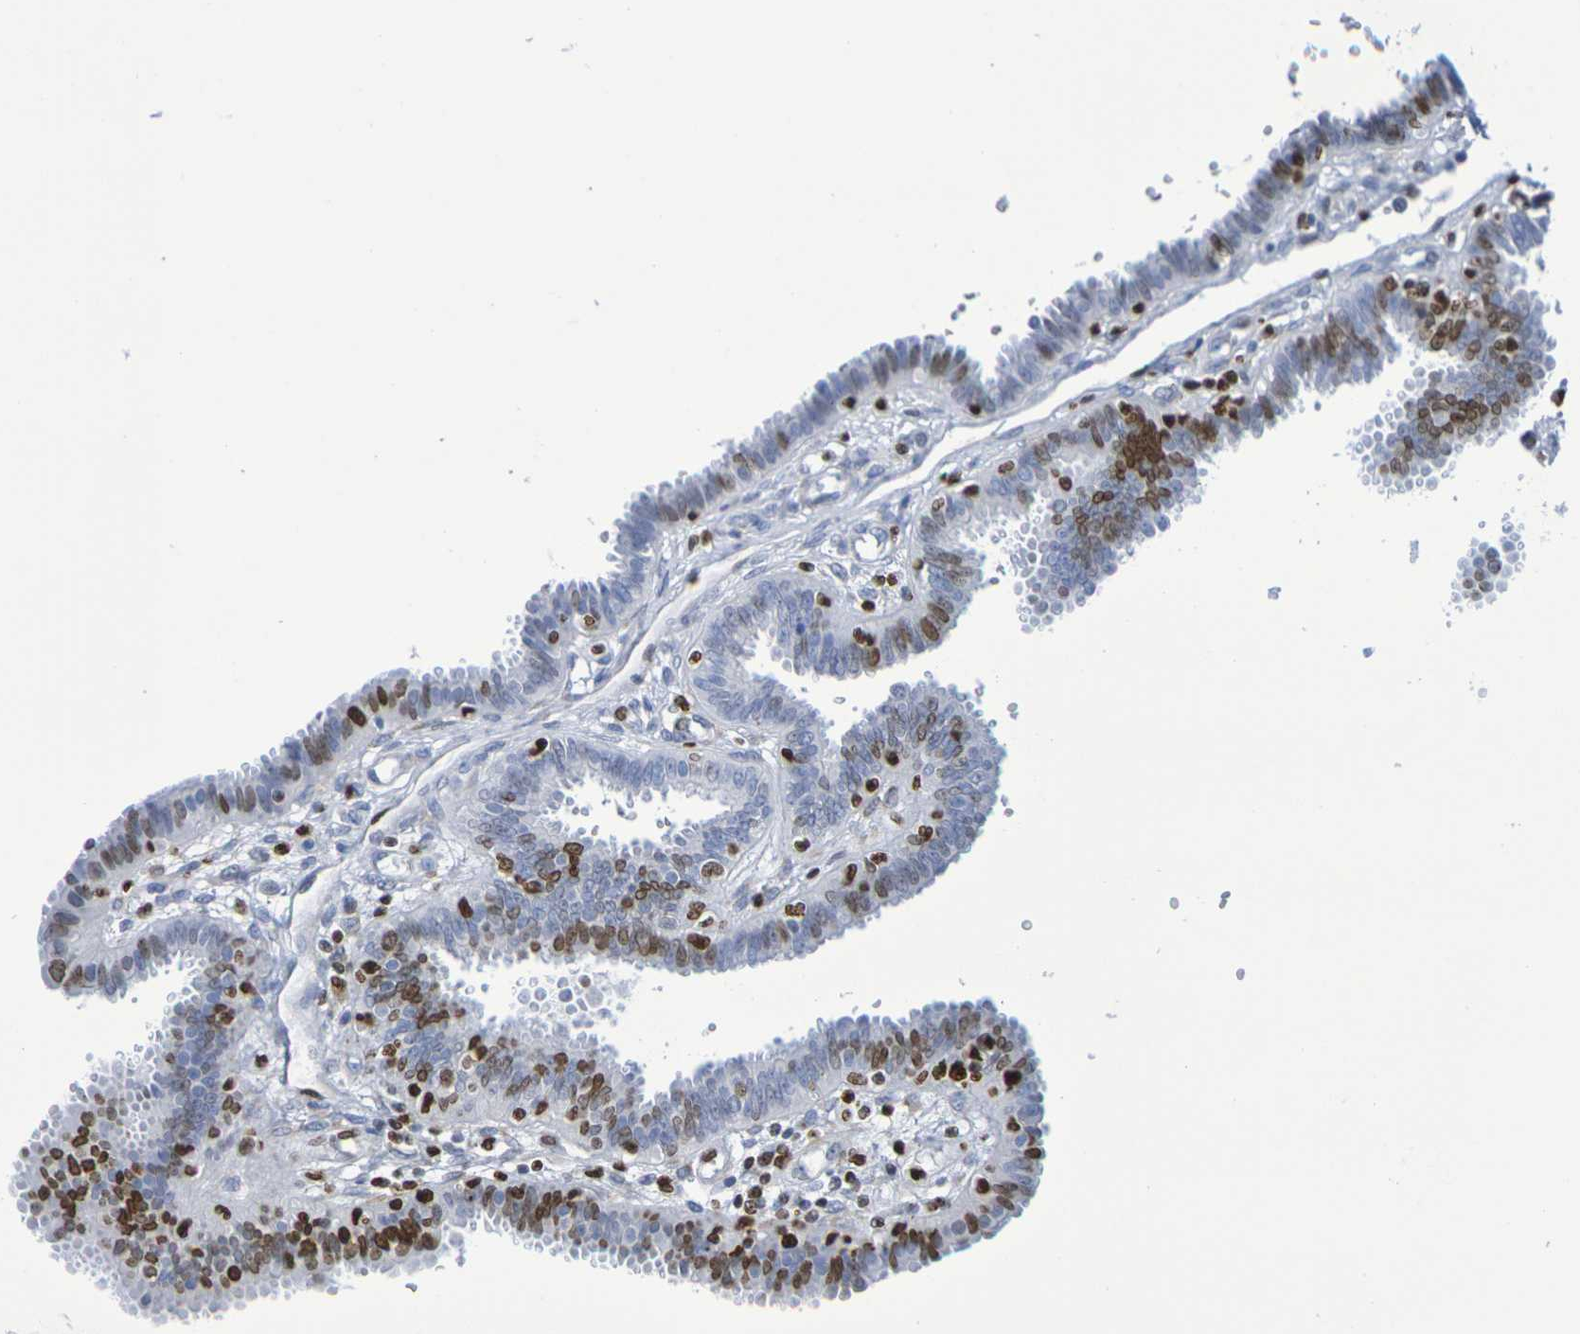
{"staining": {"intensity": "moderate", "quantity": "25%-75%", "location": "nuclear"}, "tissue": "fallopian tube", "cell_type": "Glandular cells", "image_type": "normal", "snomed": [{"axis": "morphology", "description": "Normal tissue, NOS"}, {"axis": "topography", "description": "Fallopian tube"}], "caption": "IHC histopathology image of benign human fallopian tube stained for a protein (brown), which demonstrates medium levels of moderate nuclear staining in about 25%-75% of glandular cells.", "gene": "H1", "patient": {"sex": "female", "age": 32}}